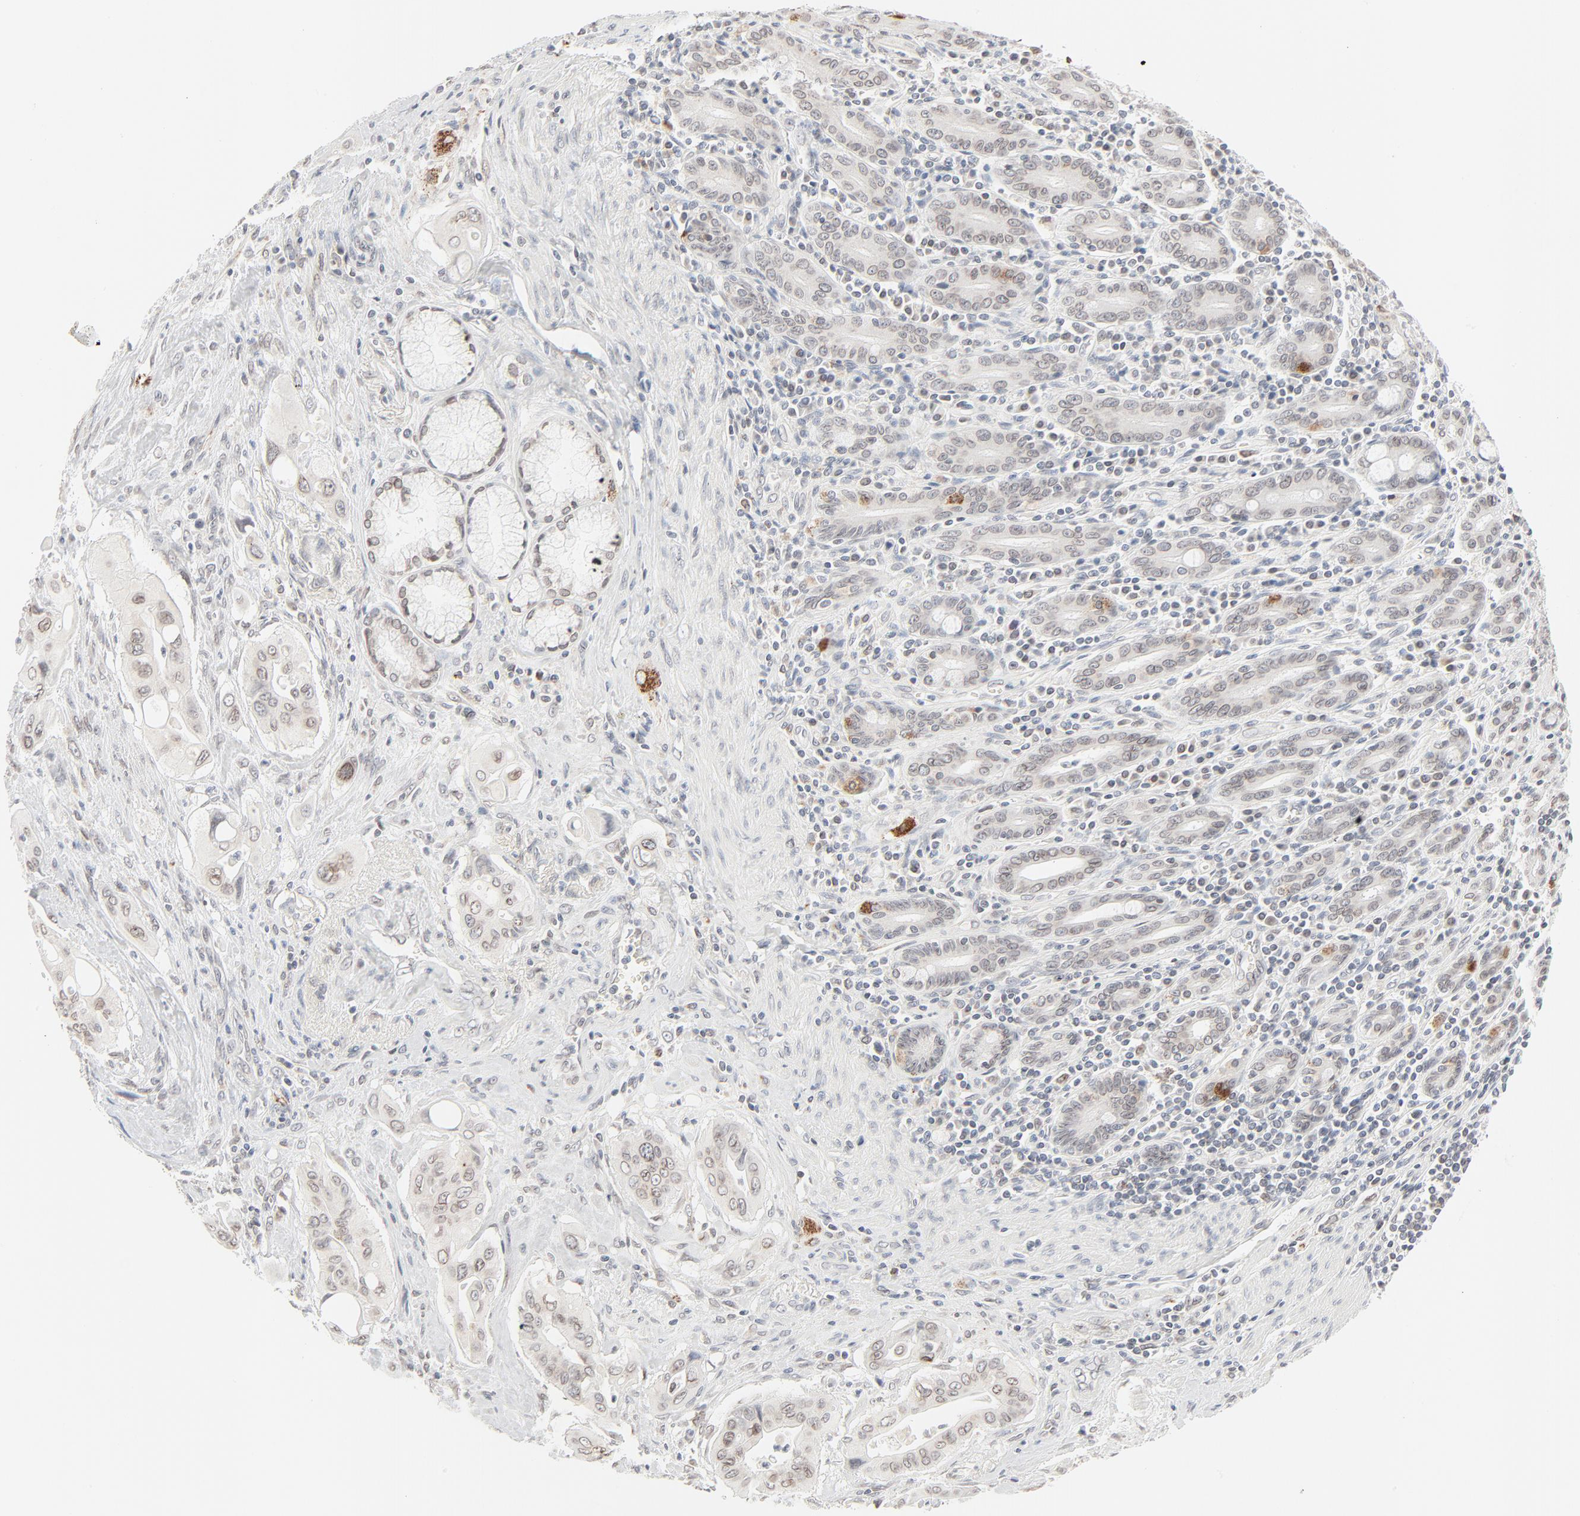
{"staining": {"intensity": "weak", "quantity": "<25%", "location": "cytoplasmic/membranous,nuclear"}, "tissue": "pancreatic cancer", "cell_type": "Tumor cells", "image_type": "cancer", "snomed": [{"axis": "morphology", "description": "Adenocarcinoma, NOS"}, {"axis": "topography", "description": "Pancreas"}], "caption": "A high-resolution micrograph shows immunohistochemistry staining of pancreatic cancer (adenocarcinoma), which shows no significant positivity in tumor cells. (DAB (3,3'-diaminobenzidine) immunohistochemistry with hematoxylin counter stain).", "gene": "MAD1L1", "patient": {"sex": "male", "age": 77}}